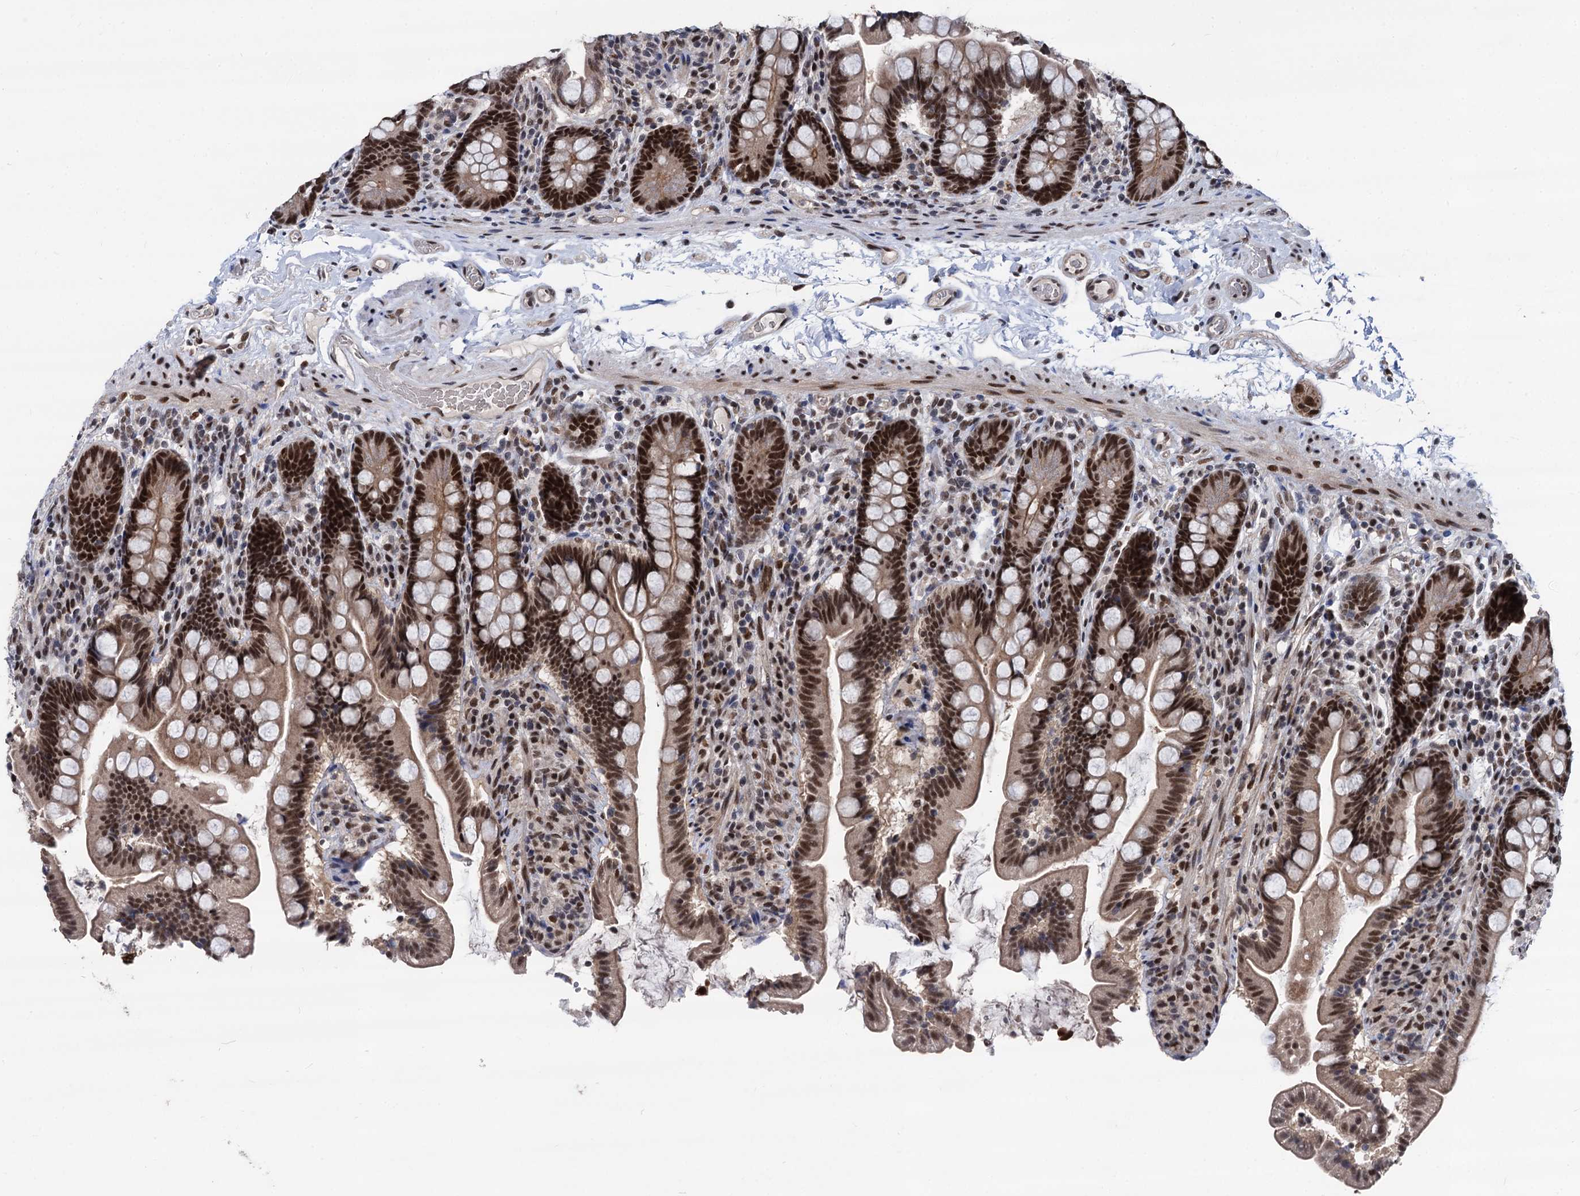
{"staining": {"intensity": "strong", "quantity": ">75%", "location": "nuclear"}, "tissue": "small intestine", "cell_type": "Glandular cells", "image_type": "normal", "snomed": [{"axis": "morphology", "description": "Normal tissue, NOS"}, {"axis": "topography", "description": "Small intestine"}], "caption": "Immunohistochemistry (IHC) (DAB) staining of benign small intestine demonstrates strong nuclear protein expression in approximately >75% of glandular cells. Using DAB (3,3'-diaminobenzidine) (brown) and hematoxylin (blue) stains, captured at high magnification using brightfield microscopy.", "gene": "GALNT11", "patient": {"sex": "female", "age": 64}}